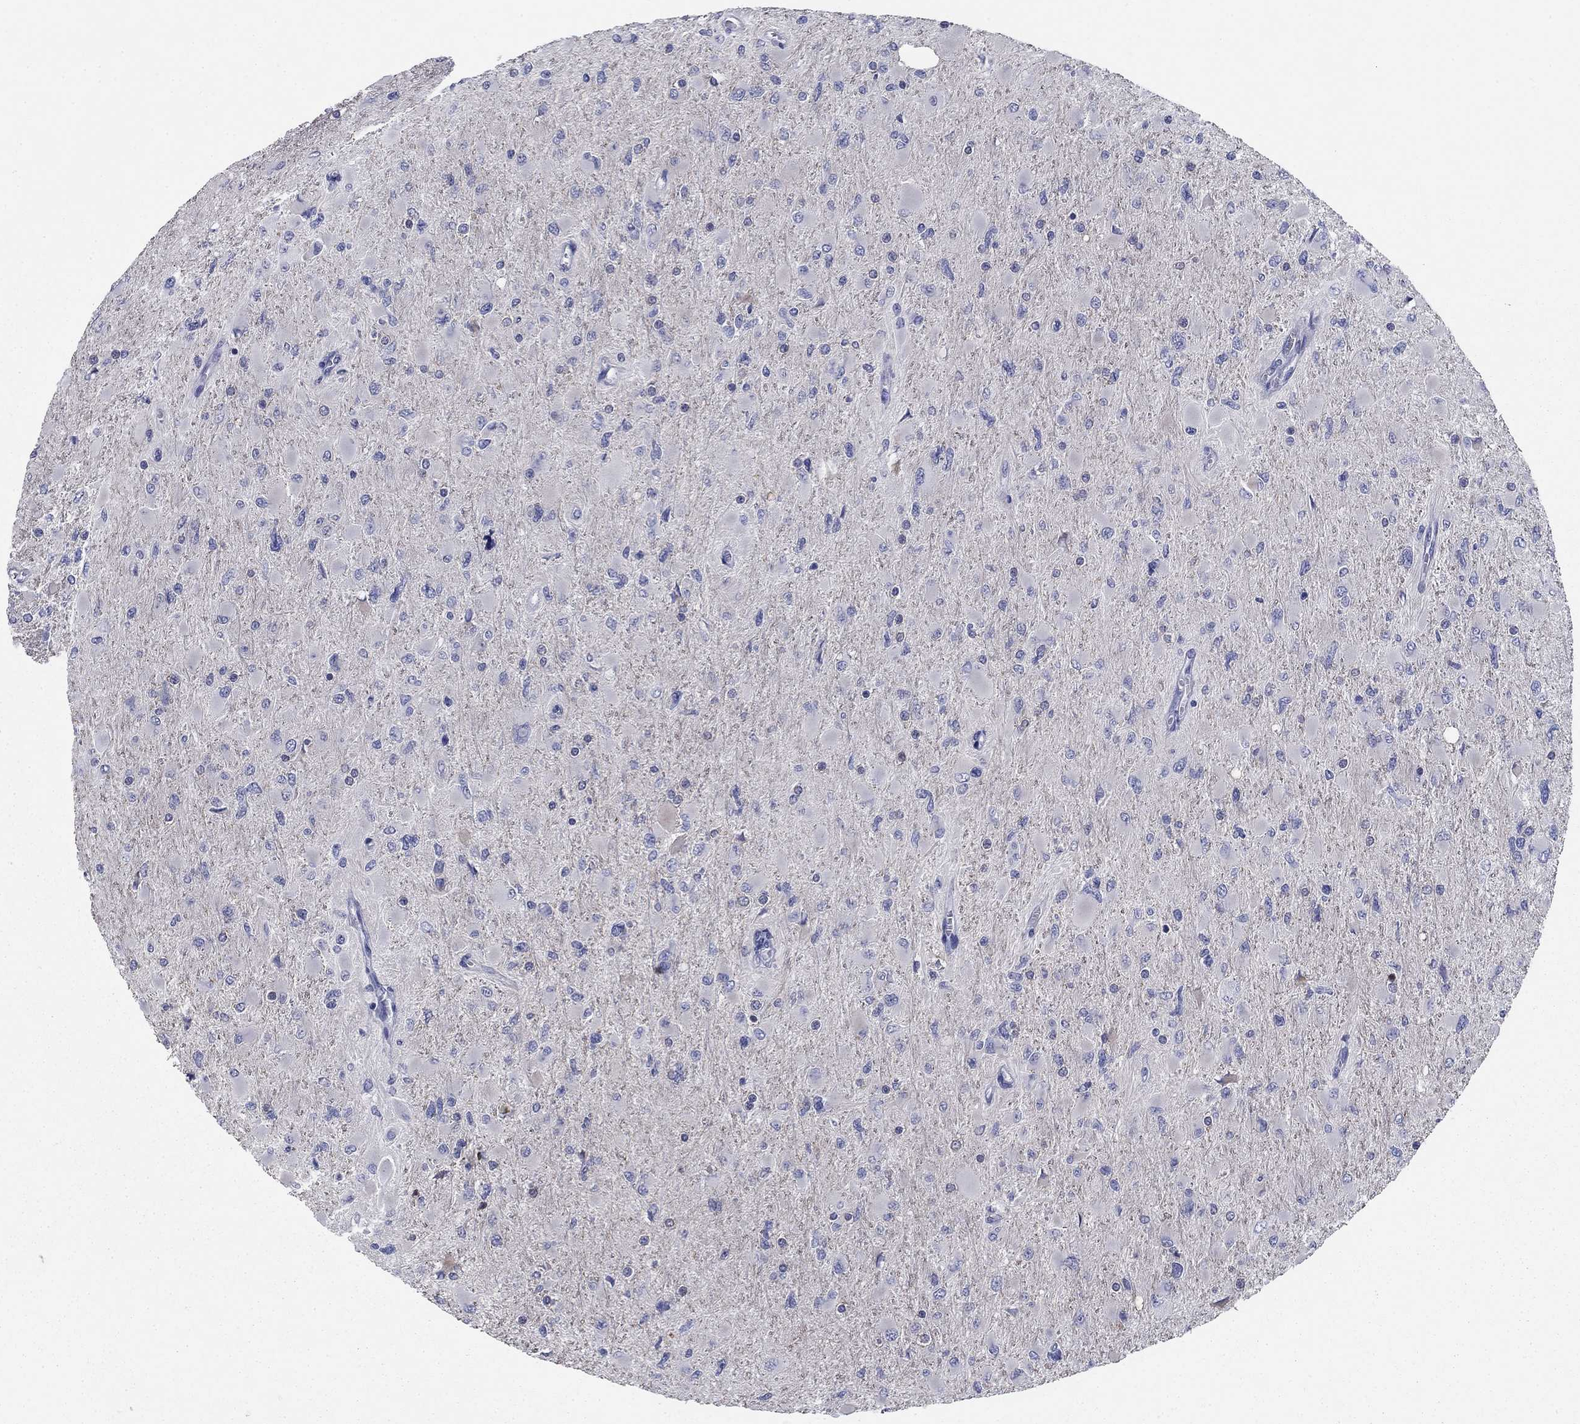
{"staining": {"intensity": "negative", "quantity": "none", "location": "none"}, "tissue": "glioma", "cell_type": "Tumor cells", "image_type": "cancer", "snomed": [{"axis": "morphology", "description": "Glioma, malignant, High grade"}, {"axis": "topography", "description": "Cerebral cortex"}], "caption": "A high-resolution micrograph shows IHC staining of high-grade glioma (malignant), which shows no significant expression in tumor cells.", "gene": "PRKCG", "patient": {"sex": "female", "age": 36}}